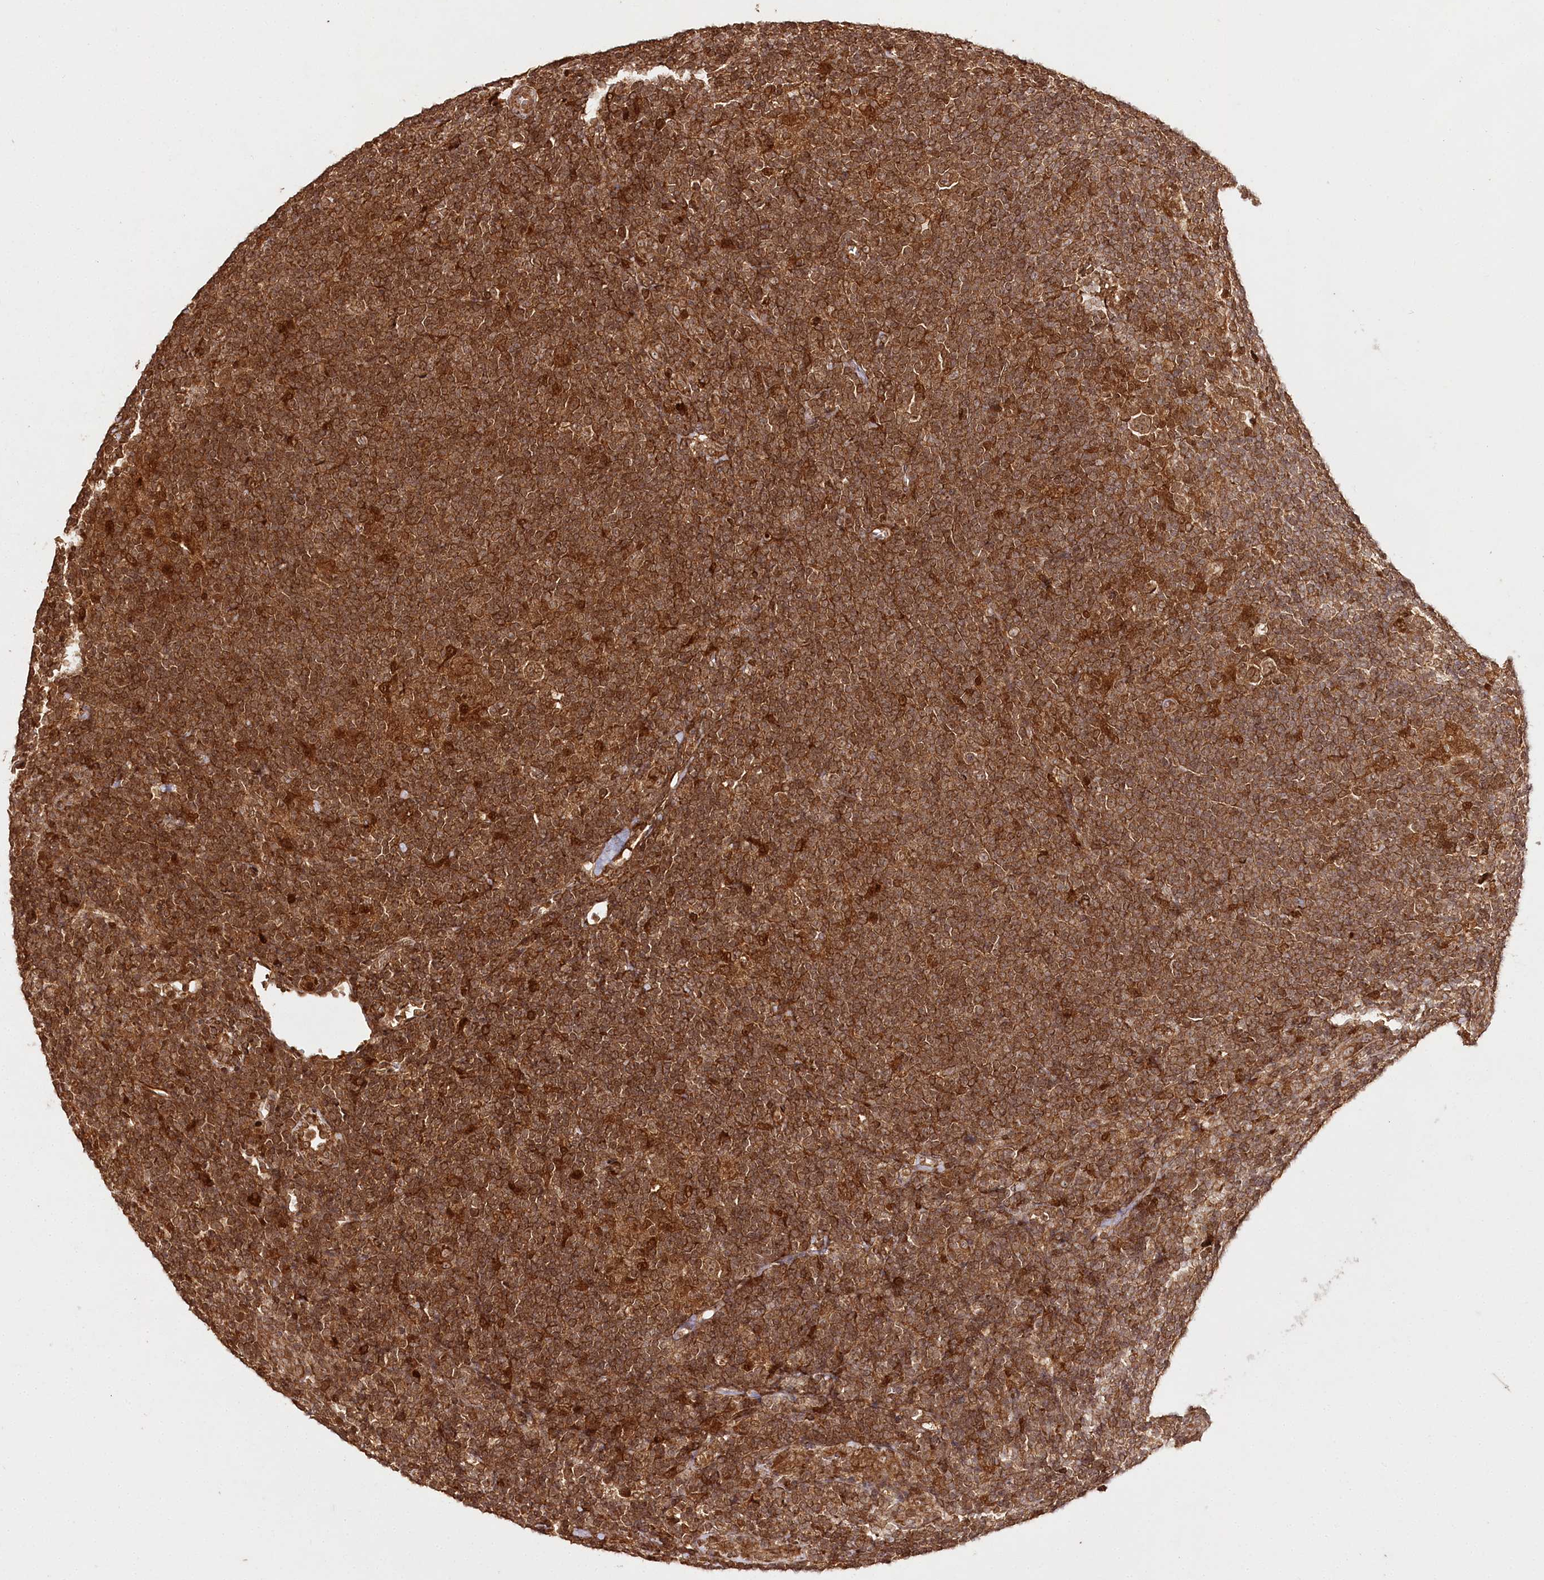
{"staining": {"intensity": "moderate", "quantity": ">75%", "location": "cytoplasmic/membranous,nuclear"}, "tissue": "lymphoma", "cell_type": "Tumor cells", "image_type": "cancer", "snomed": [{"axis": "morphology", "description": "Hodgkin's disease, NOS"}, {"axis": "topography", "description": "Lymph node"}], "caption": "Hodgkin's disease stained with DAB (3,3'-diaminobenzidine) immunohistochemistry (IHC) exhibits medium levels of moderate cytoplasmic/membranous and nuclear positivity in approximately >75% of tumor cells.", "gene": "ULK2", "patient": {"sex": "female", "age": 57}}